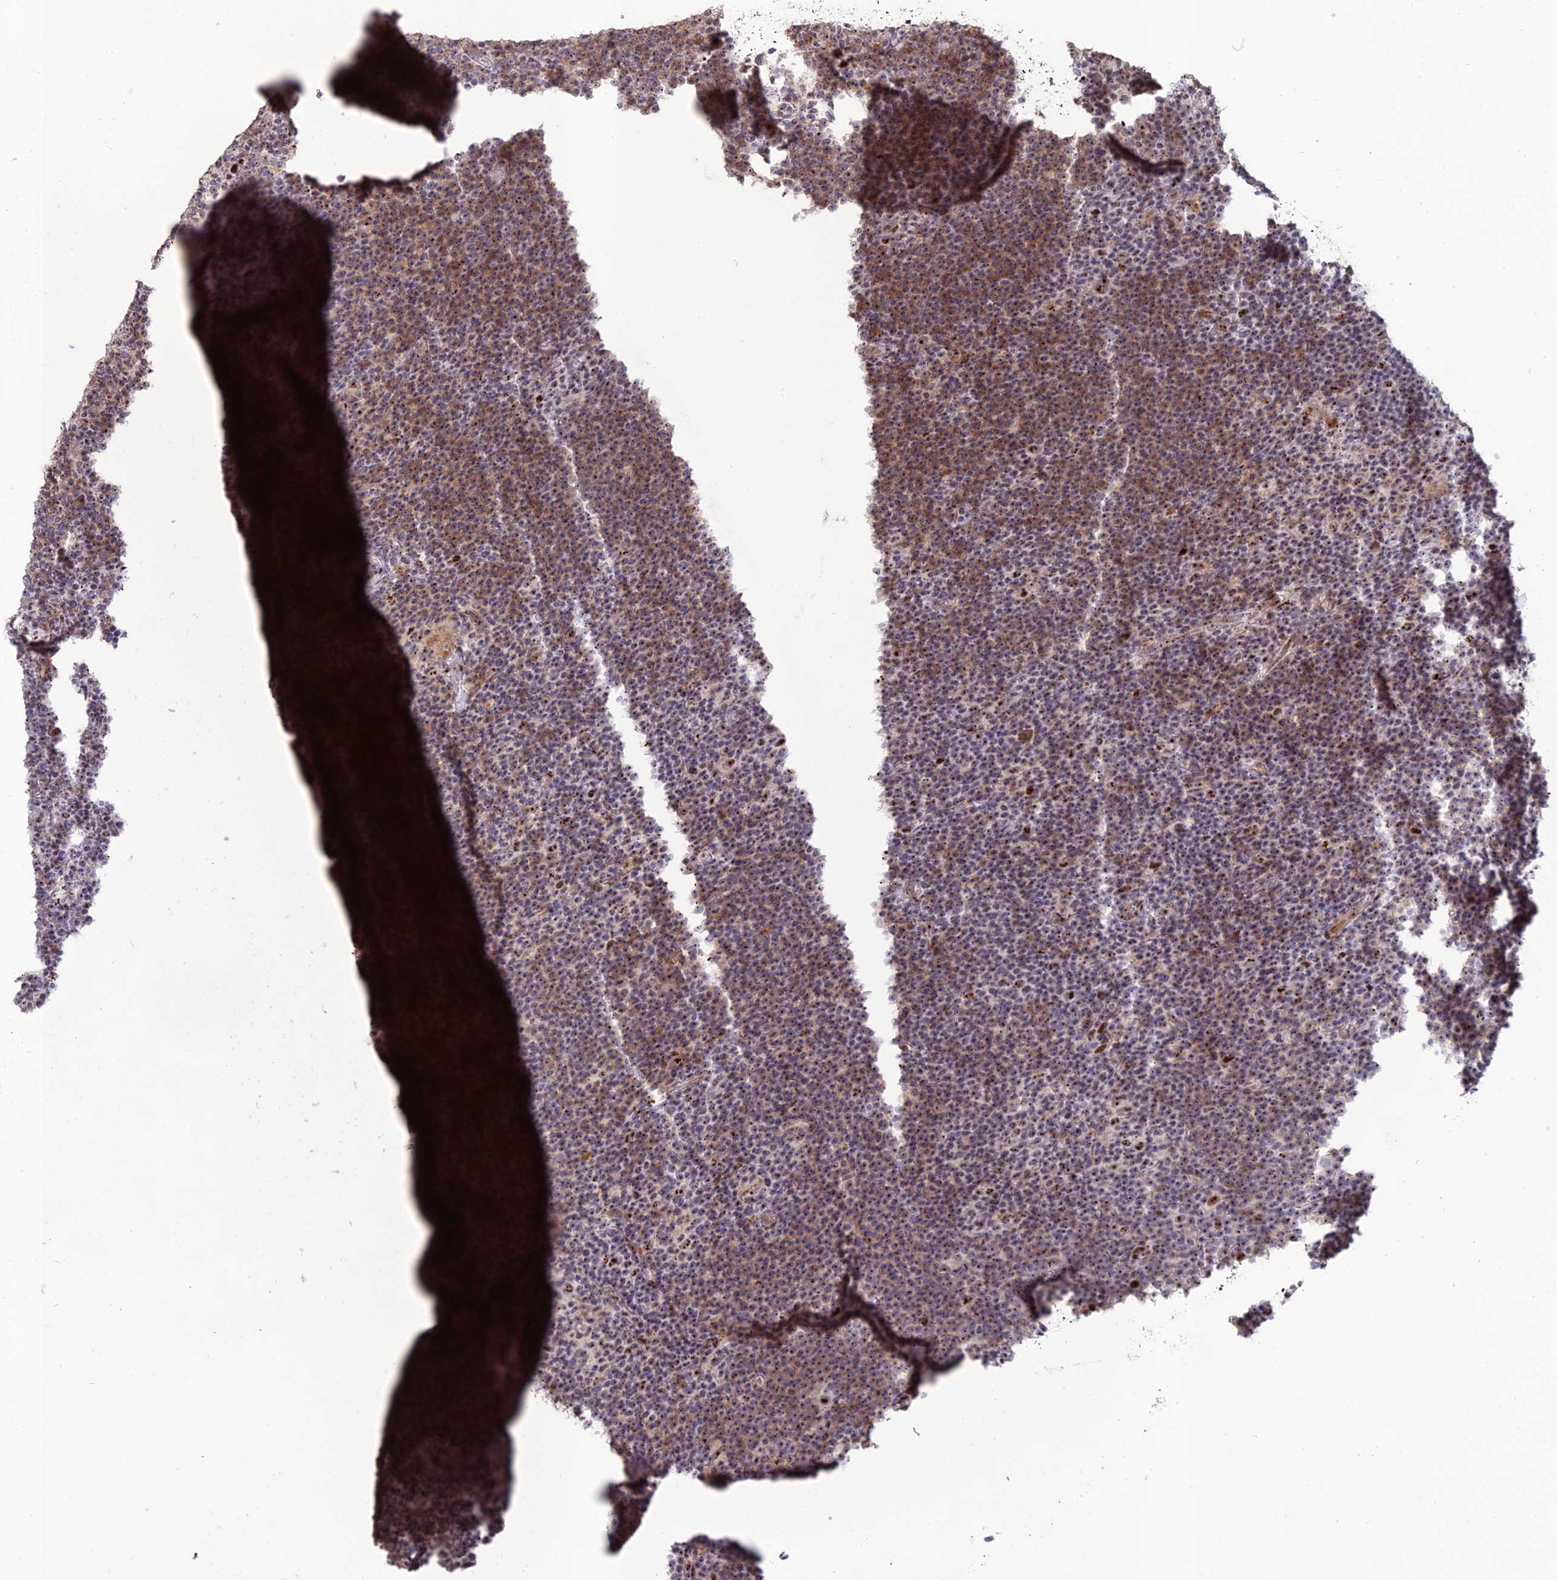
{"staining": {"intensity": "strong", "quantity": ">75%", "location": "nuclear"}, "tissue": "lymphoma", "cell_type": "Tumor cells", "image_type": "cancer", "snomed": [{"axis": "morphology", "description": "Hodgkin's disease, NOS"}, {"axis": "topography", "description": "Lymph node"}], "caption": "Immunohistochemical staining of Hodgkin's disease exhibits high levels of strong nuclear positivity in approximately >75% of tumor cells.", "gene": "FAM131A", "patient": {"sex": "female", "age": 57}}